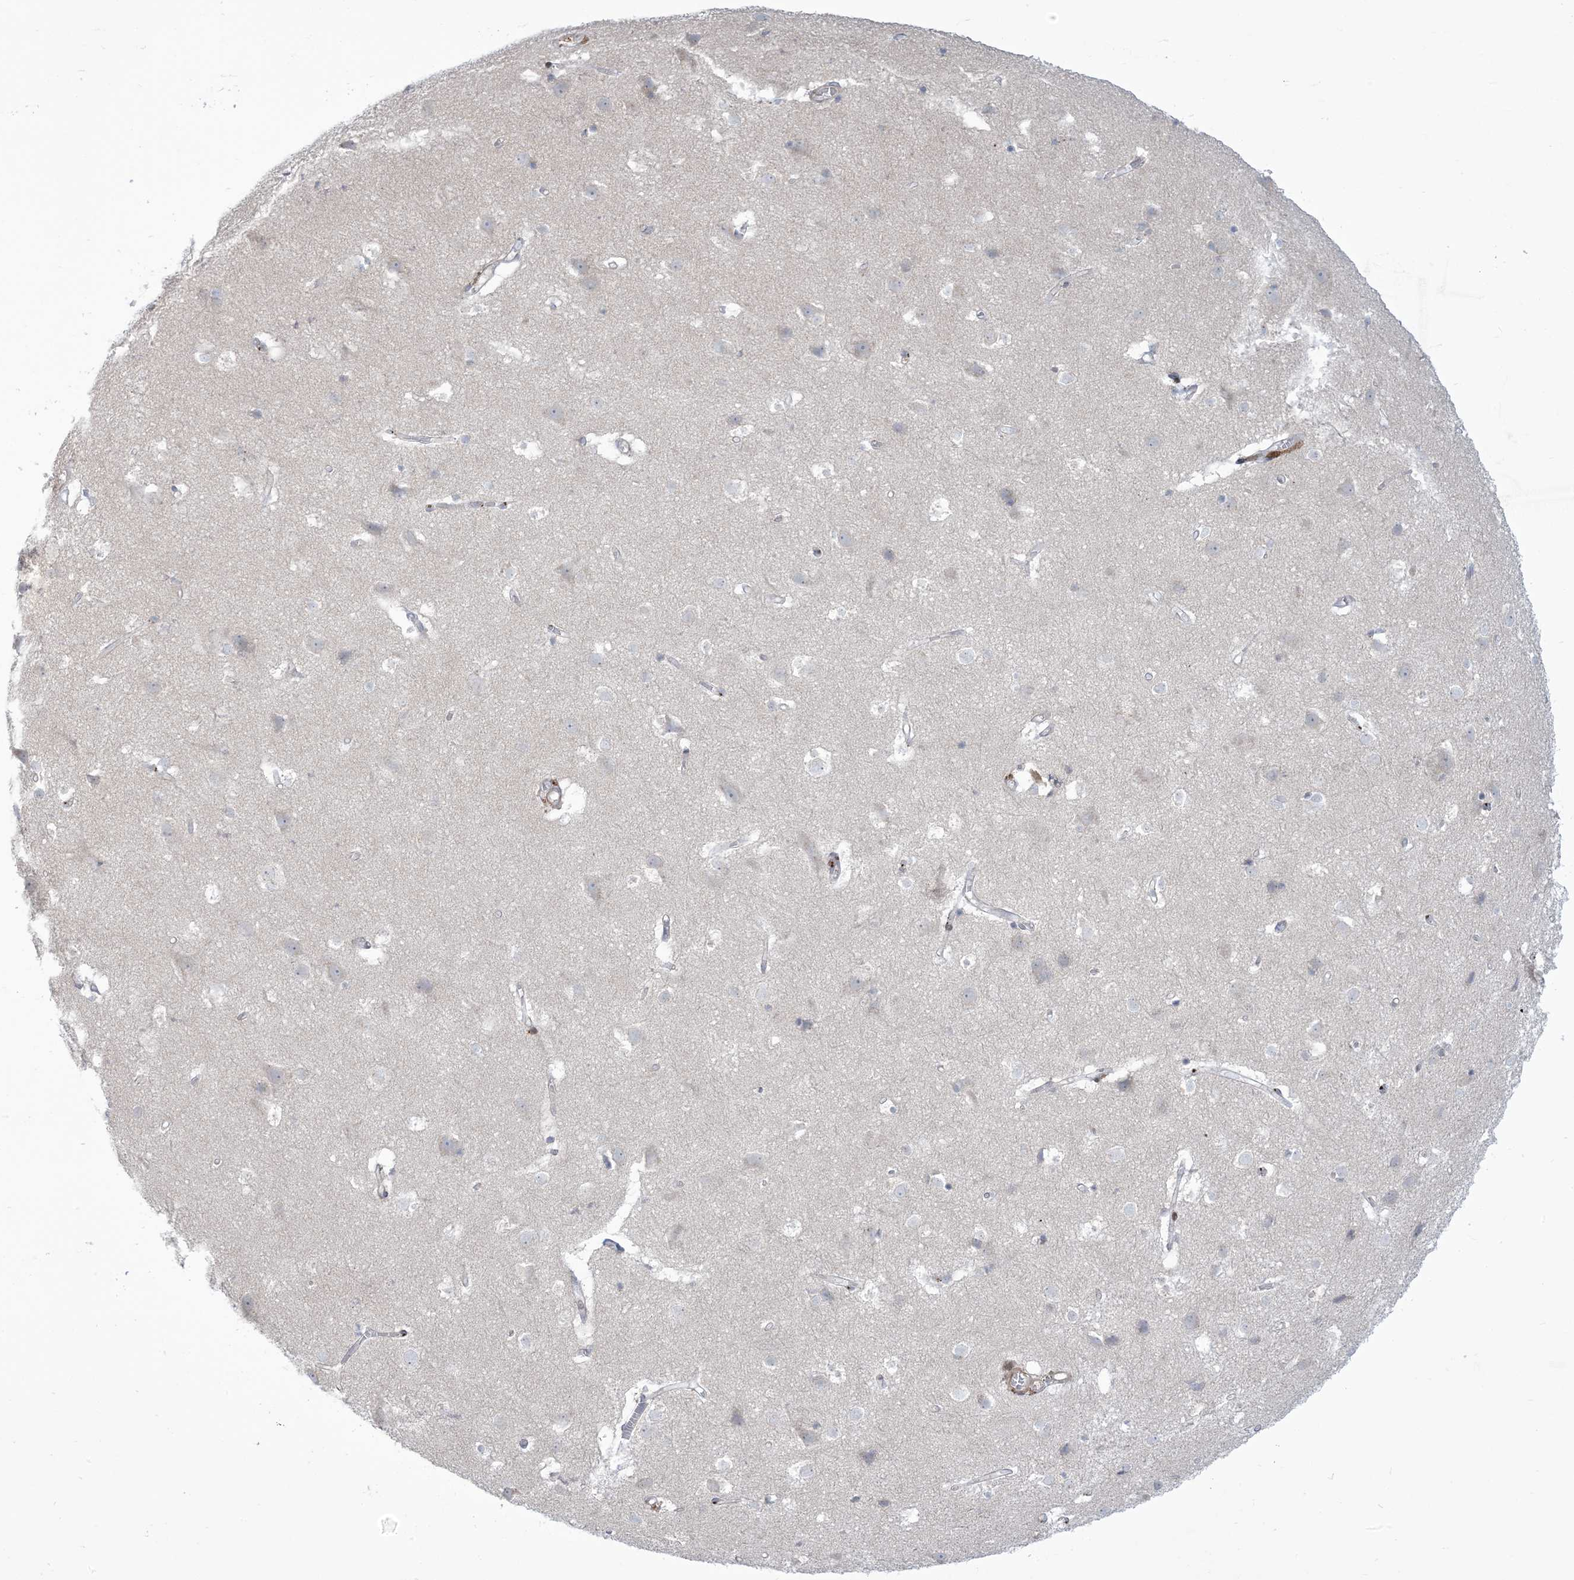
{"staining": {"intensity": "negative", "quantity": "none", "location": "none"}, "tissue": "cerebral cortex", "cell_type": "Endothelial cells", "image_type": "normal", "snomed": [{"axis": "morphology", "description": "Normal tissue, NOS"}, {"axis": "topography", "description": "Cerebral cortex"}], "caption": "This is an IHC photomicrograph of normal cerebral cortex. There is no positivity in endothelial cells.", "gene": "AFTPH", "patient": {"sex": "male", "age": 54}}